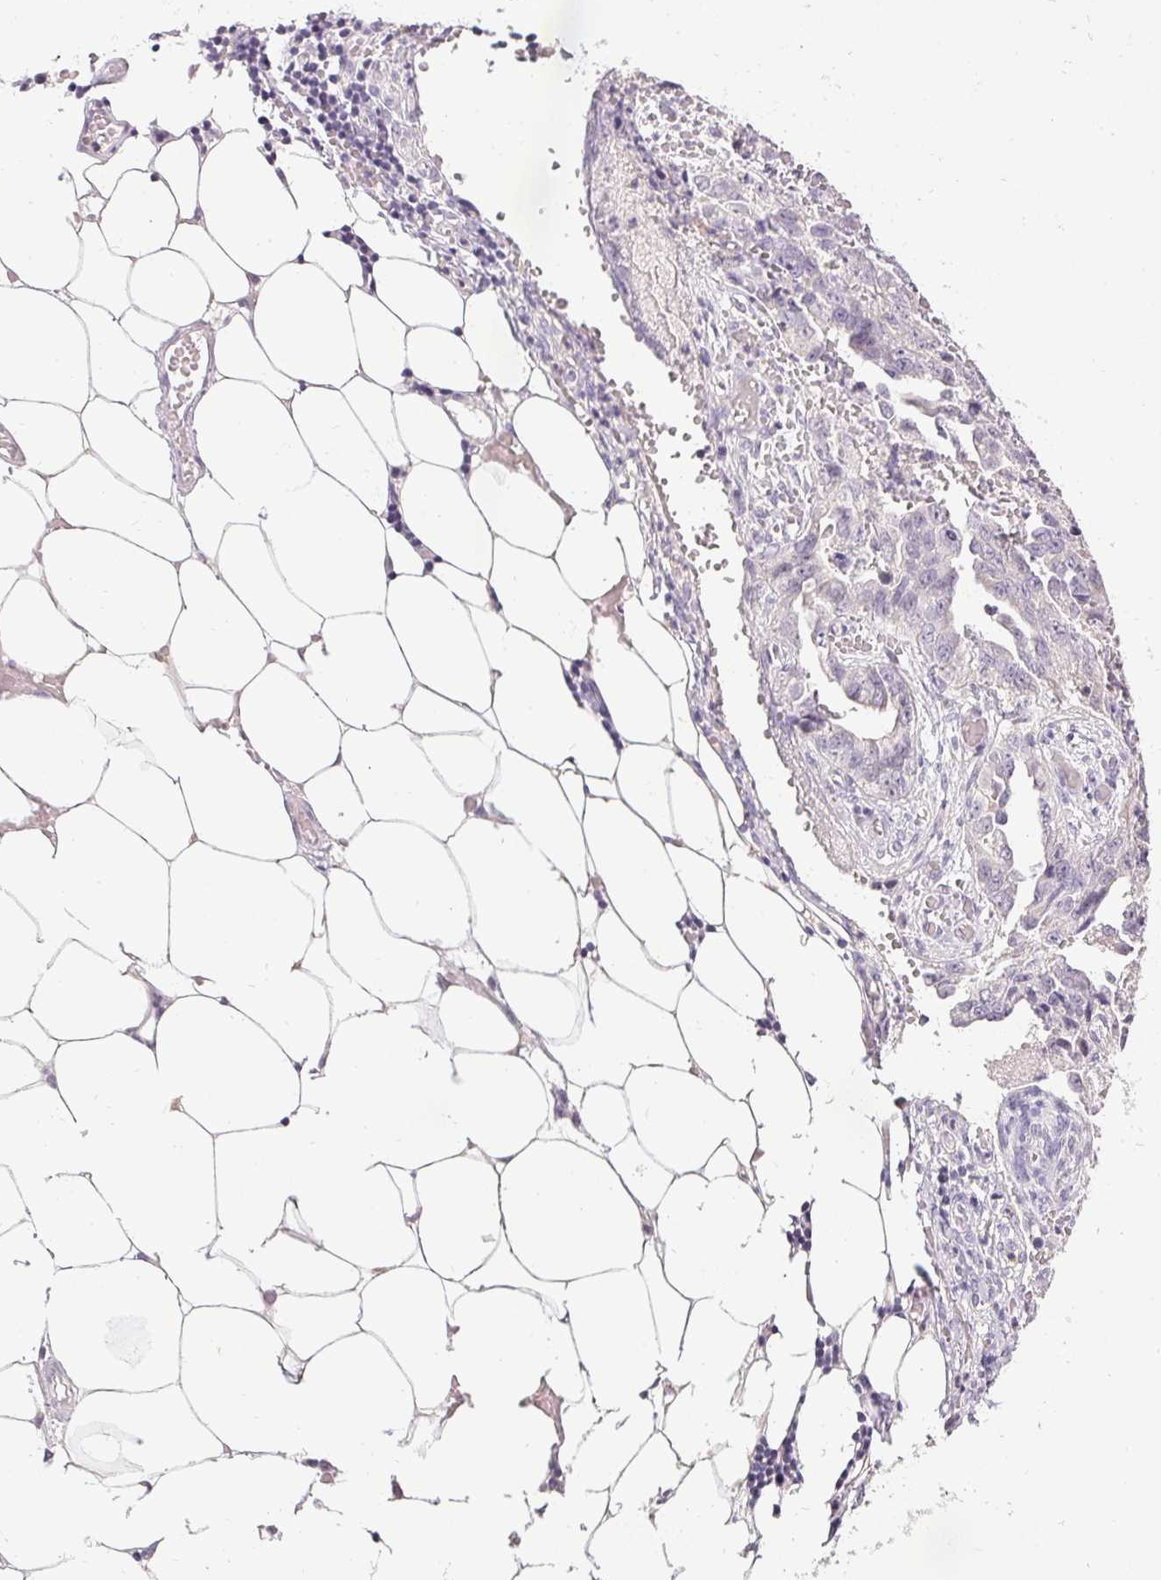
{"staining": {"intensity": "negative", "quantity": "none", "location": "none"}, "tissue": "ovarian cancer", "cell_type": "Tumor cells", "image_type": "cancer", "snomed": [{"axis": "morphology", "description": "Cystadenocarcinoma, serous, NOS"}, {"axis": "topography", "description": "Ovary"}], "caption": "This is an IHC photomicrograph of human ovarian cancer (serous cystadenocarcinoma). There is no staining in tumor cells.", "gene": "PMEL", "patient": {"sex": "female", "age": 75}}